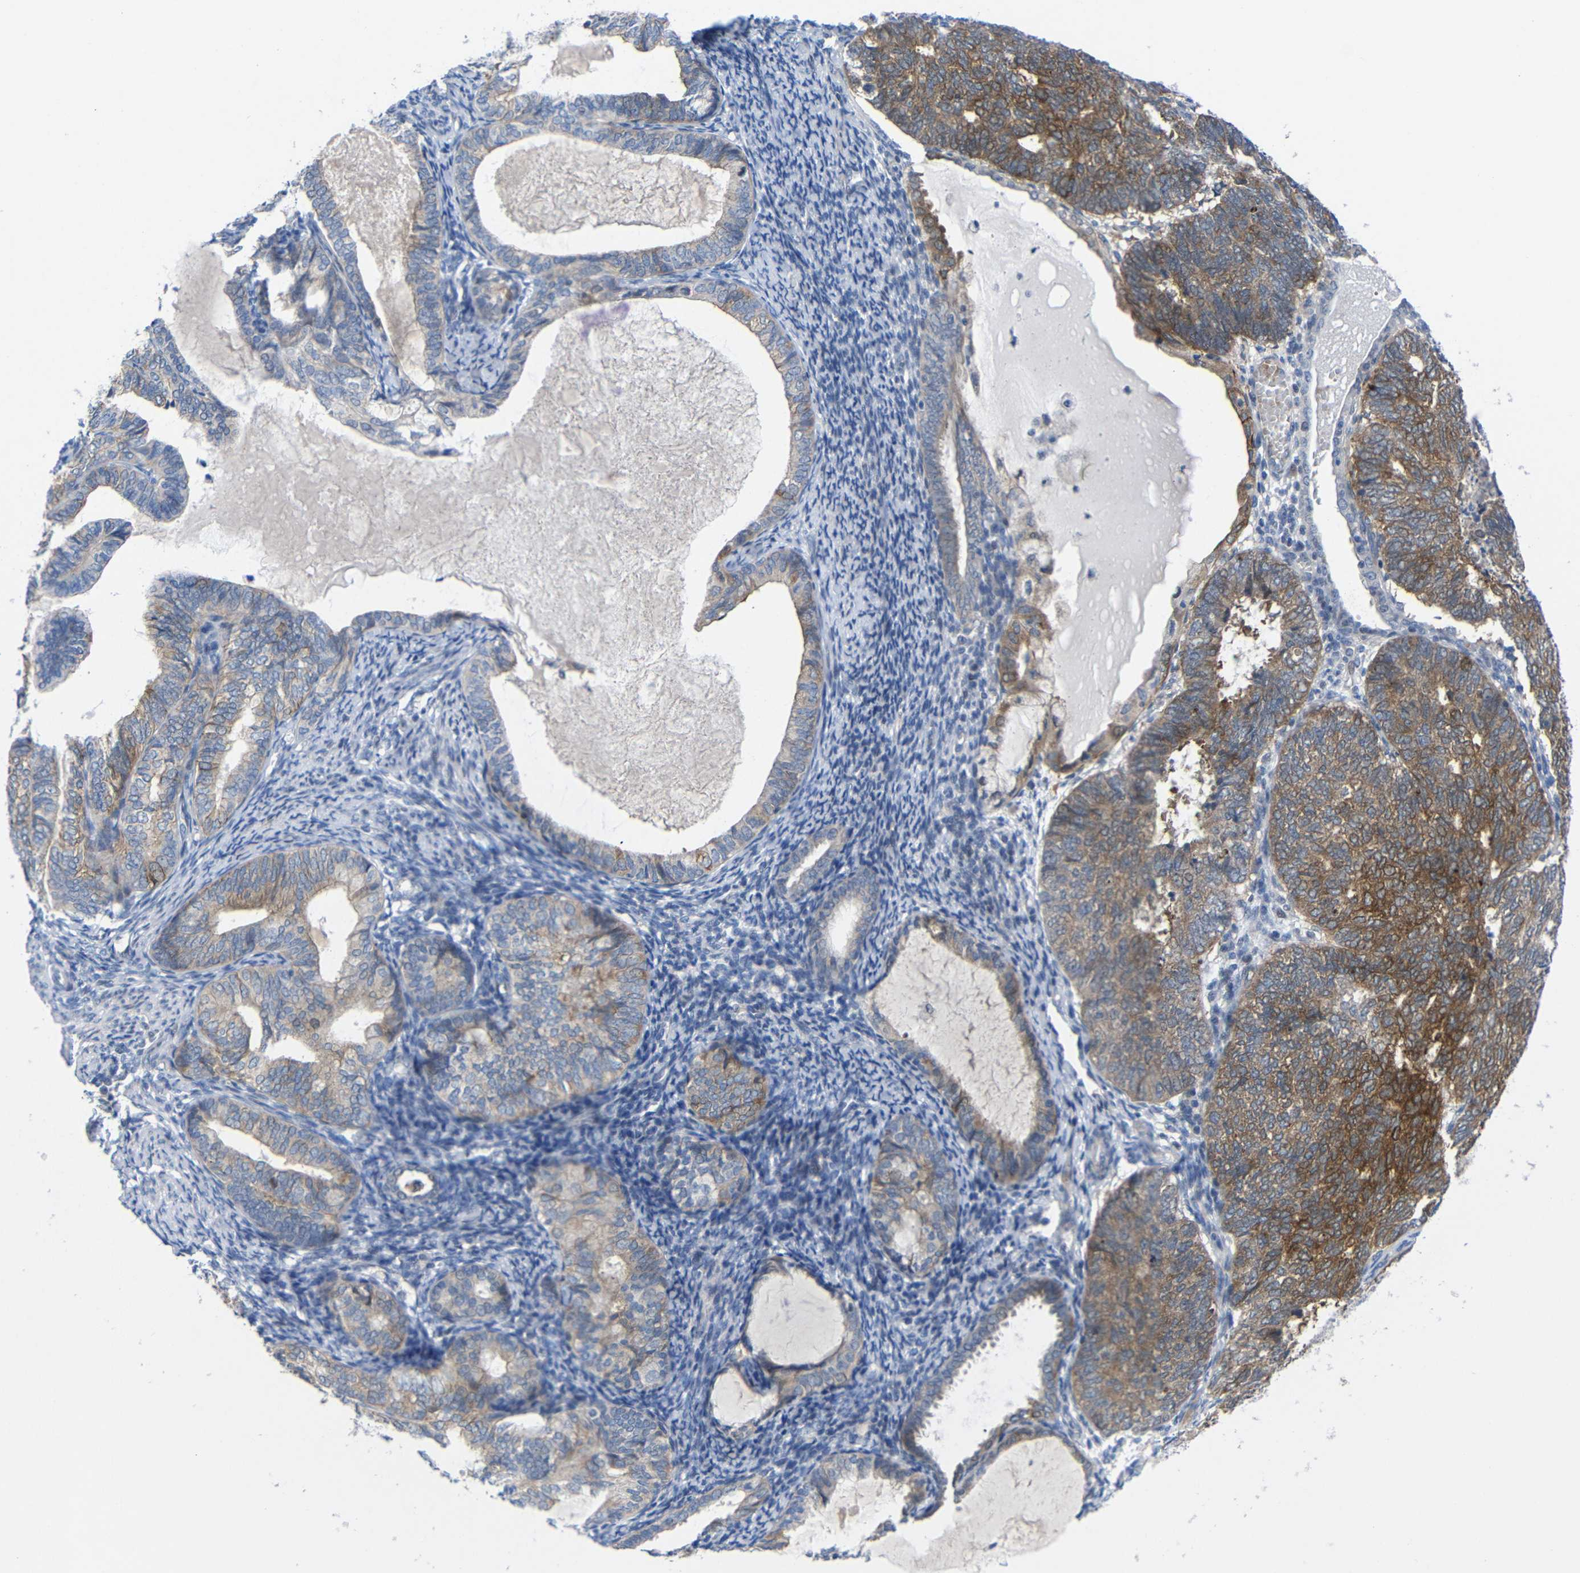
{"staining": {"intensity": "moderate", "quantity": ">75%", "location": "cytoplasmic/membranous"}, "tissue": "endometrial cancer", "cell_type": "Tumor cells", "image_type": "cancer", "snomed": [{"axis": "morphology", "description": "Adenocarcinoma, NOS"}, {"axis": "topography", "description": "Uterus"}], "caption": "Brown immunohistochemical staining in endometrial cancer (adenocarcinoma) displays moderate cytoplasmic/membranous staining in about >75% of tumor cells.", "gene": "CMTM1", "patient": {"sex": "female", "age": 60}}